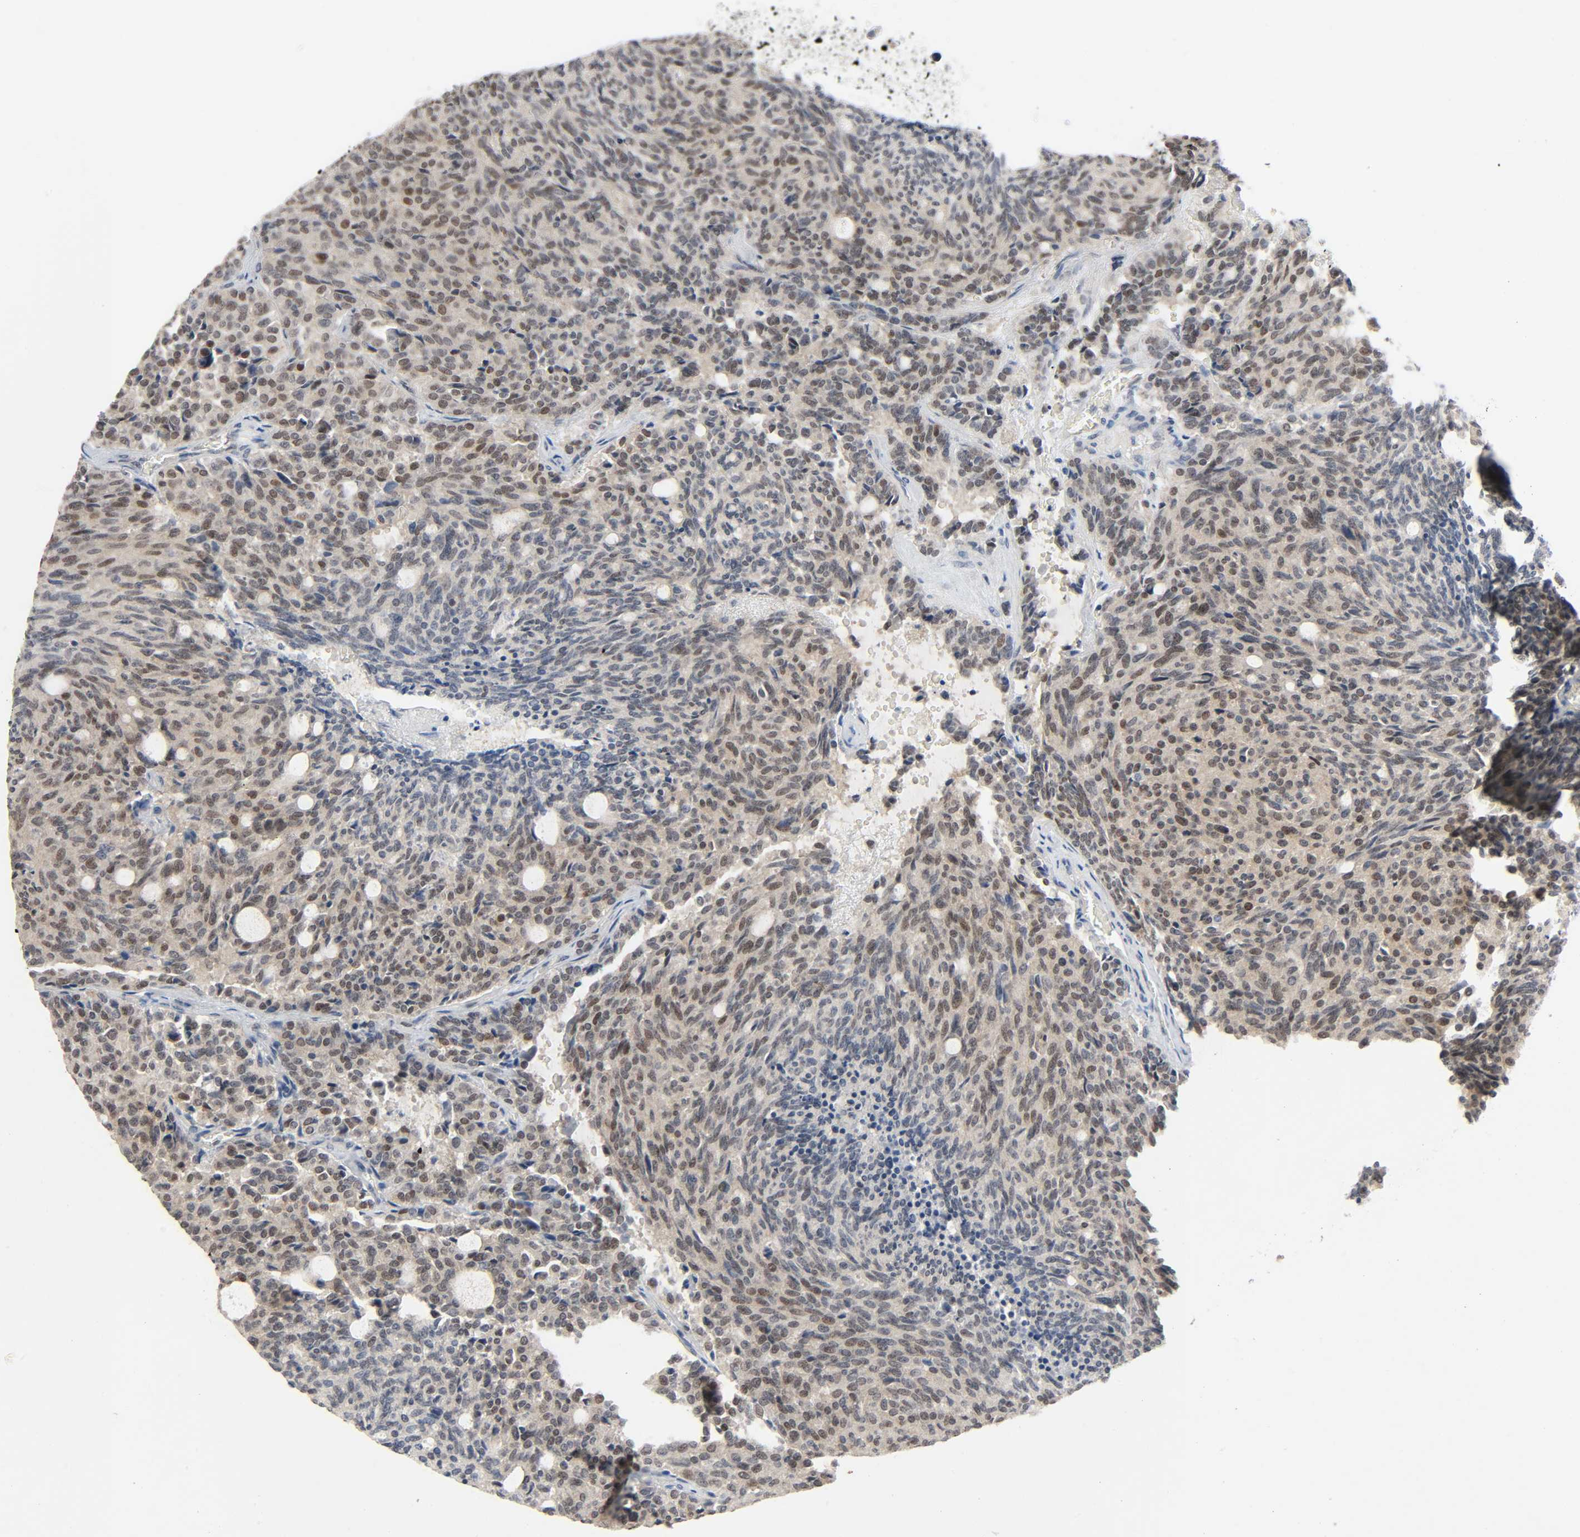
{"staining": {"intensity": "moderate", "quantity": "25%-75%", "location": "cytoplasmic/membranous,nuclear"}, "tissue": "carcinoid", "cell_type": "Tumor cells", "image_type": "cancer", "snomed": [{"axis": "morphology", "description": "Carcinoid, malignant, NOS"}, {"axis": "topography", "description": "Pancreas"}], "caption": "An immunohistochemistry (IHC) image of neoplastic tissue is shown. Protein staining in brown highlights moderate cytoplasmic/membranous and nuclear positivity in malignant carcinoid within tumor cells.", "gene": "MAPKAPK5", "patient": {"sex": "female", "age": 54}}